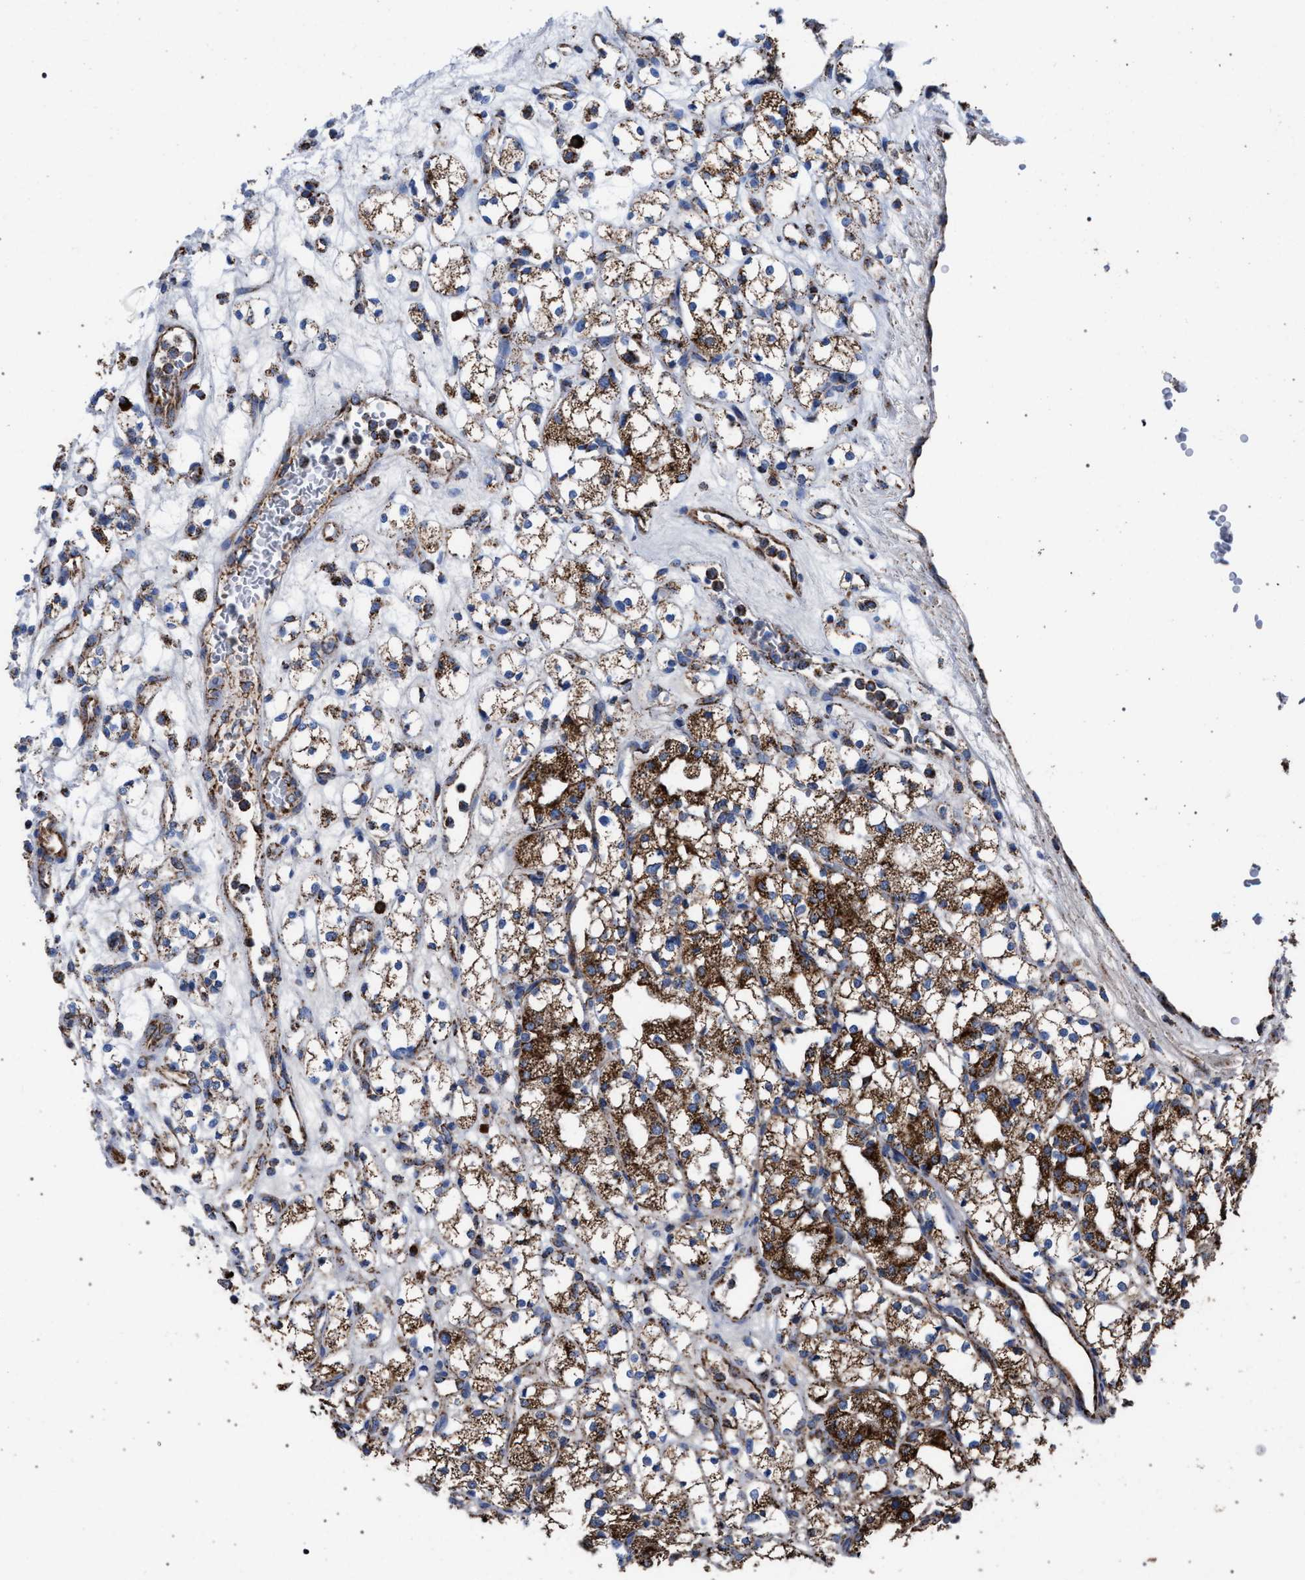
{"staining": {"intensity": "moderate", "quantity": ">75%", "location": "cytoplasmic/membranous"}, "tissue": "renal cancer", "cell_type": "Tumor cells", "image_type": "cancer", "snomed": [{"axis": "morphology", "description": "Adenocarcinoma, NOS"}, {"axis": "topography", "description": "Kidney"}], "caption": "This is a photomicrograph of immunohistochemistry staining of renal cancer, which shows moderate staining in the cytoplasmic/membranous of tumor cells.", "gene": "VPS13A", "patient": {"sex": "male", "age": 77}}